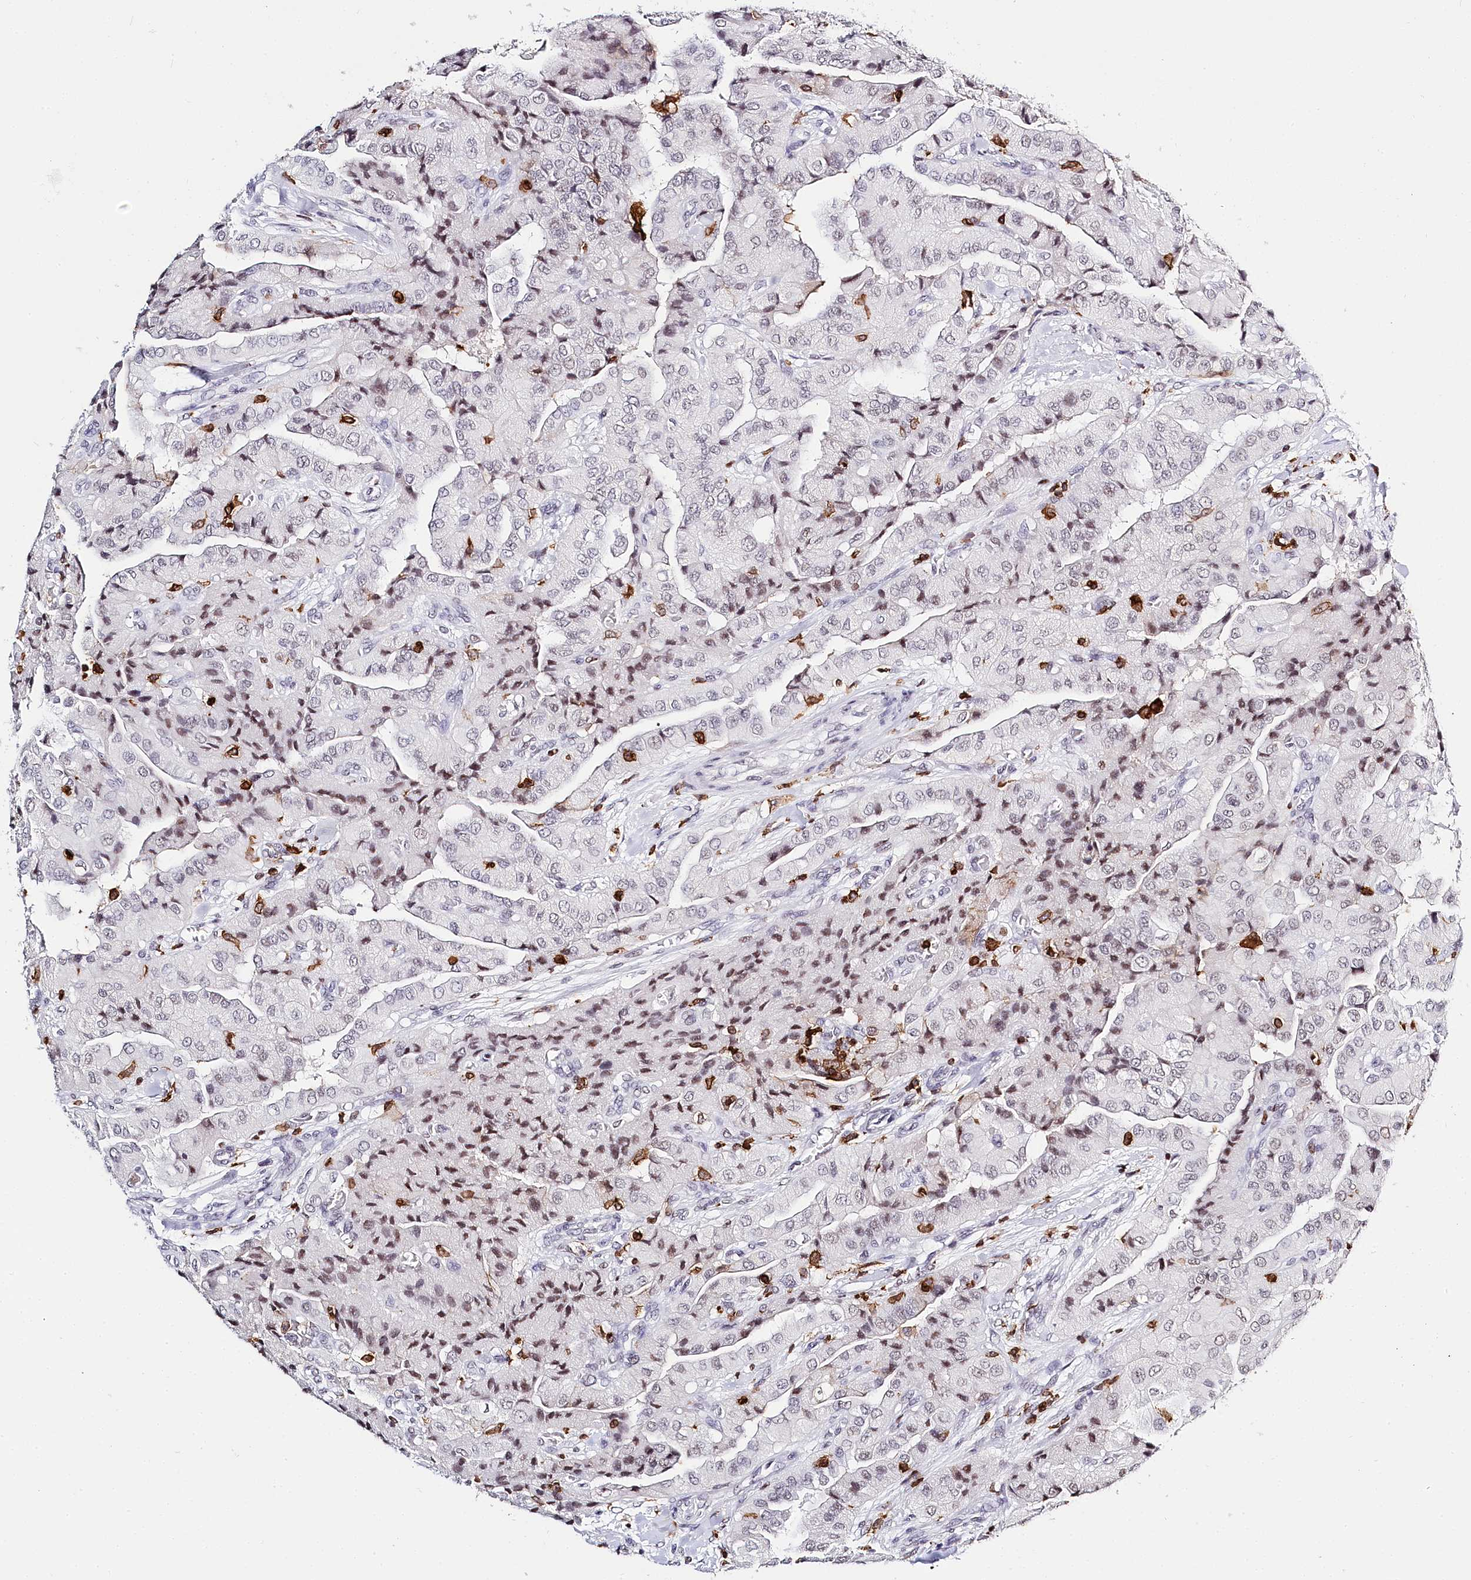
{"staining": {"intensity": "negative", "quantity": "none", "location": "none"}, "tissue": "thyroid cancer", "cell_type": "Tumor cells", "image_type": "cancer", "snomed": [{"axis": "morphology", "description": "Papillary adenocarcinoma, NOS"}, {"axis": "topography", "description": "Thyroid gland"}], "caption": "A micrograph of thyroid cancer stained for a protein exhibits no brown staining in tumor cells.", "gene": "BARD1", "patient": {"sex": "female", "age": 59}}